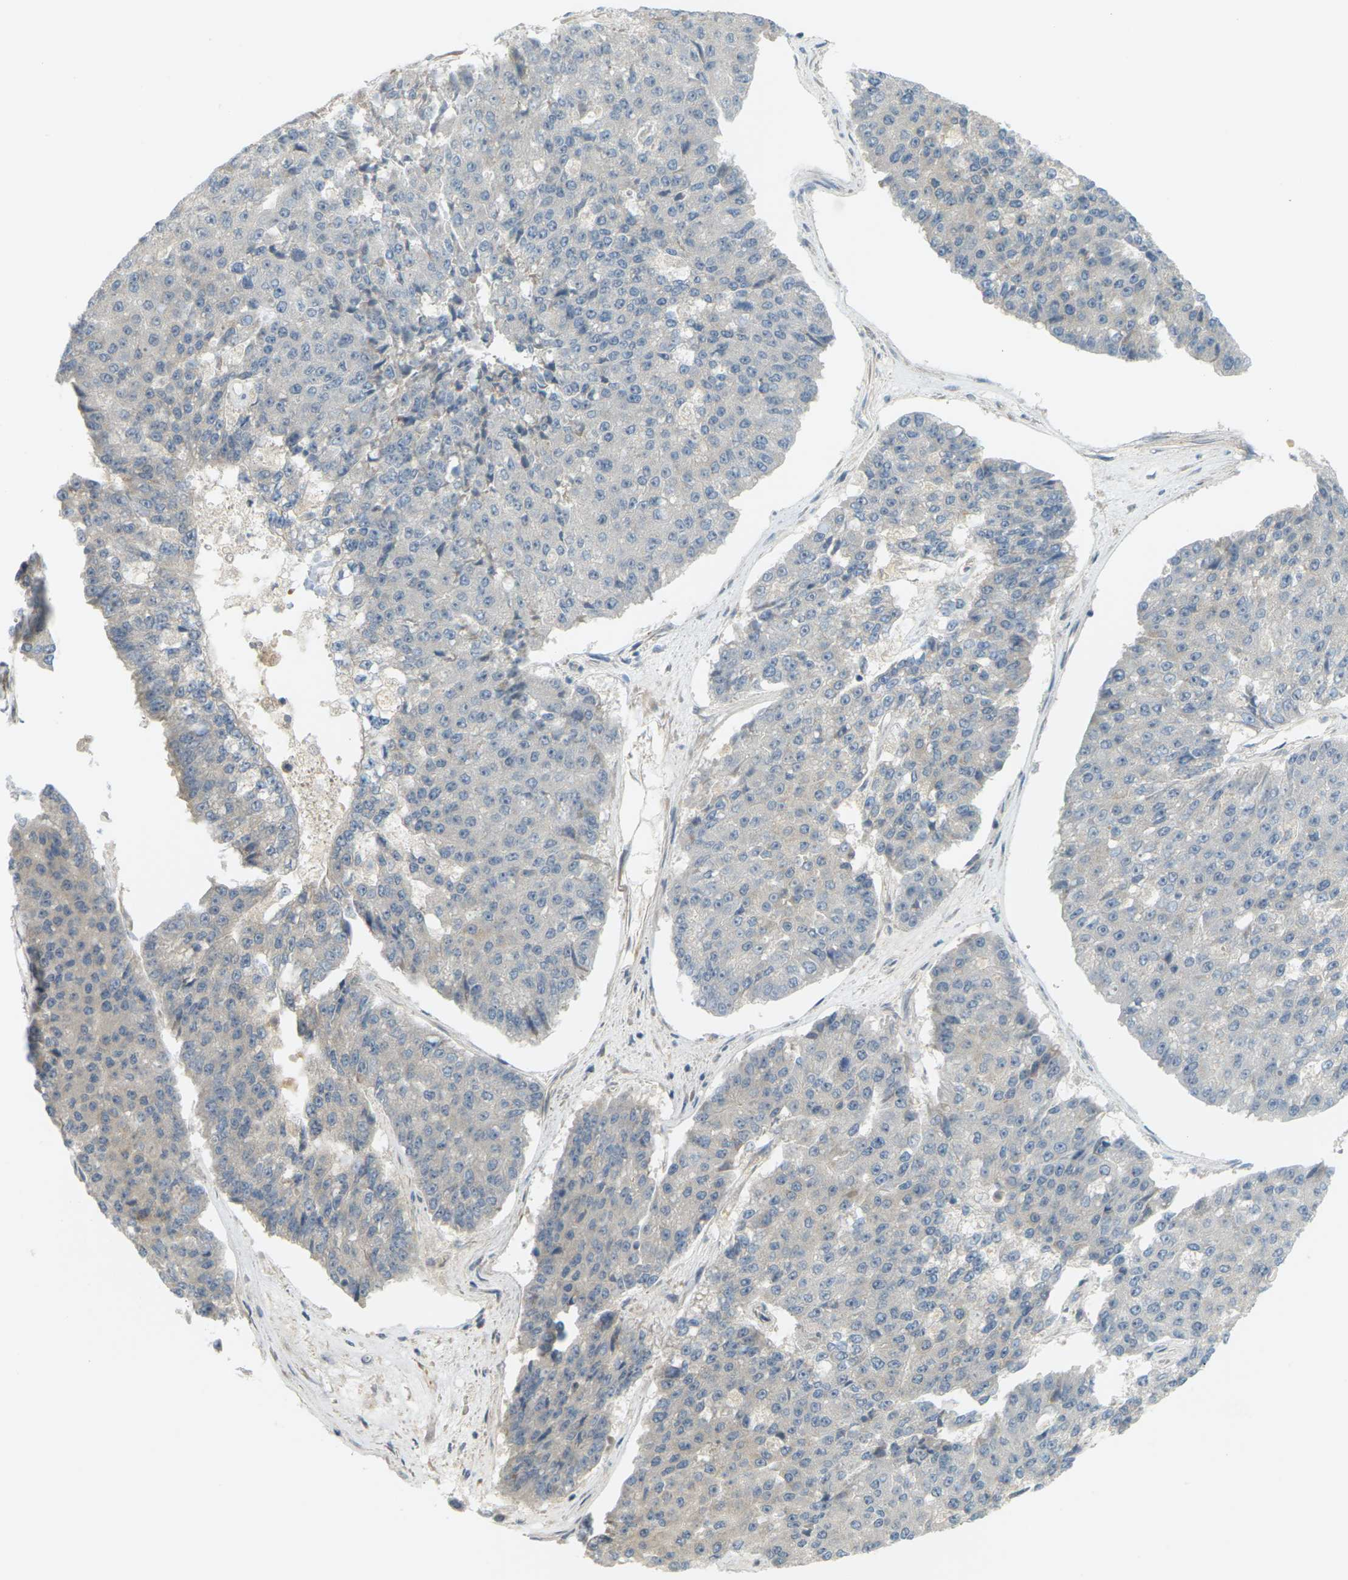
{"staining": {"intensity": "weak", "quantity": ">75%", "location": "cytoplasmic/membranous"}, "tissue": "pancreatic cancer", "cell_type": "Tumor cells", "image_type": "cancer", "snomed": [{"axis": "morphology", "description": "Adenocarcinoma, NOS"}, {"axis": "topography", "description": "Pancreas"}], "caption": "Protein analysis of pancreatic cancer tissue demonstrates weak cytoplasmic/membranous expression in approximately >75% of tumor cells.", "gene": "SOCS6", "patient": {"sex": "male", "age": 50}}